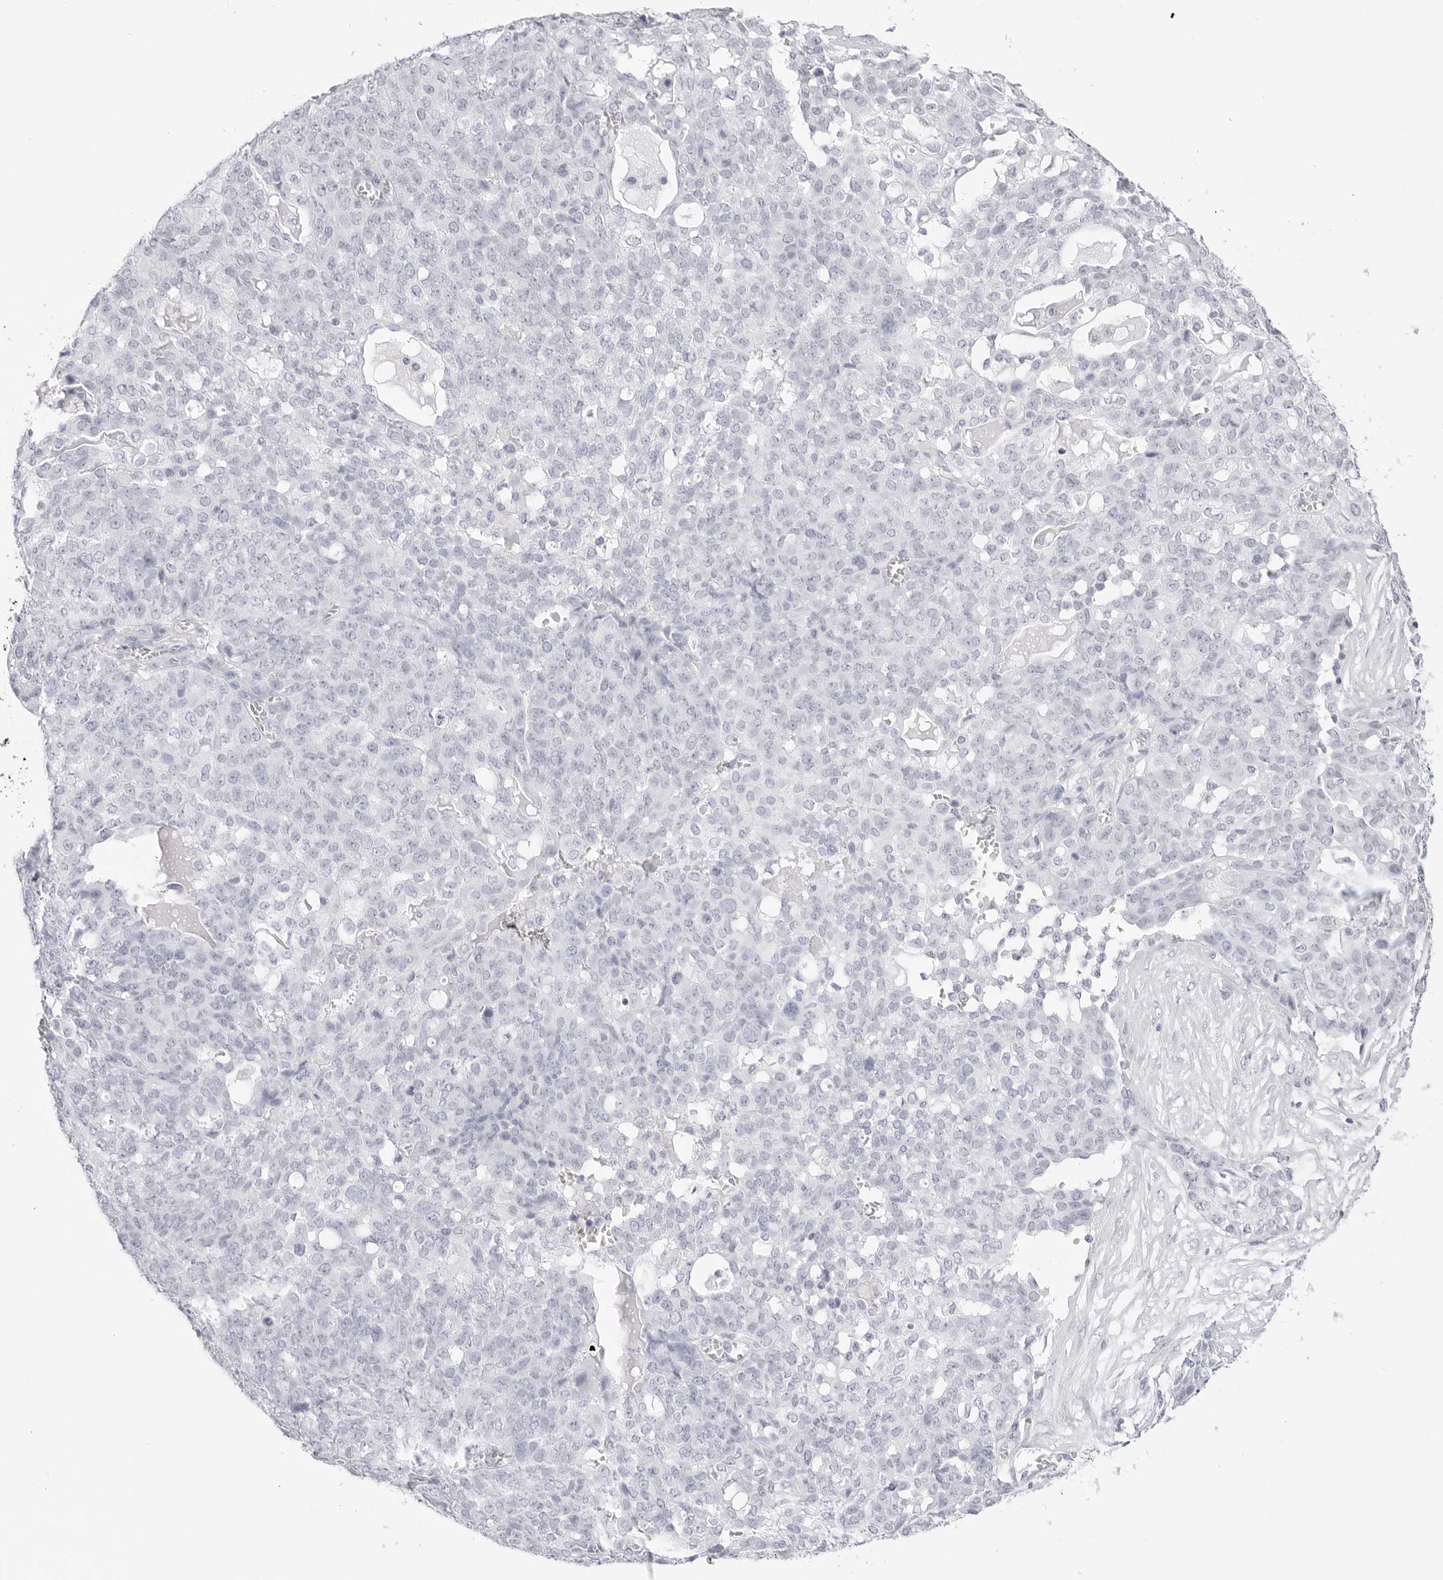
{"staining": {"intensity": "negative", "quantity": "none", "location": "none"}, "tissue": "ovarian cancer", "cell_type": "Tumor cells", "image_type": "cancer", "snomed": [{"axis": "morphology", "description": "Cystadenocarcinoma, serous, NOS"}, {"axis": "topography", "description": "Soft tissue"}, {"axis": "topography", "description": "Ovary"}], "caption": "Immunohistochemistry of ovarian cancer demonstrates no staining in tumor cells.", "gene": "TFF2", "patient": {"sex": "female", "age": 57}}